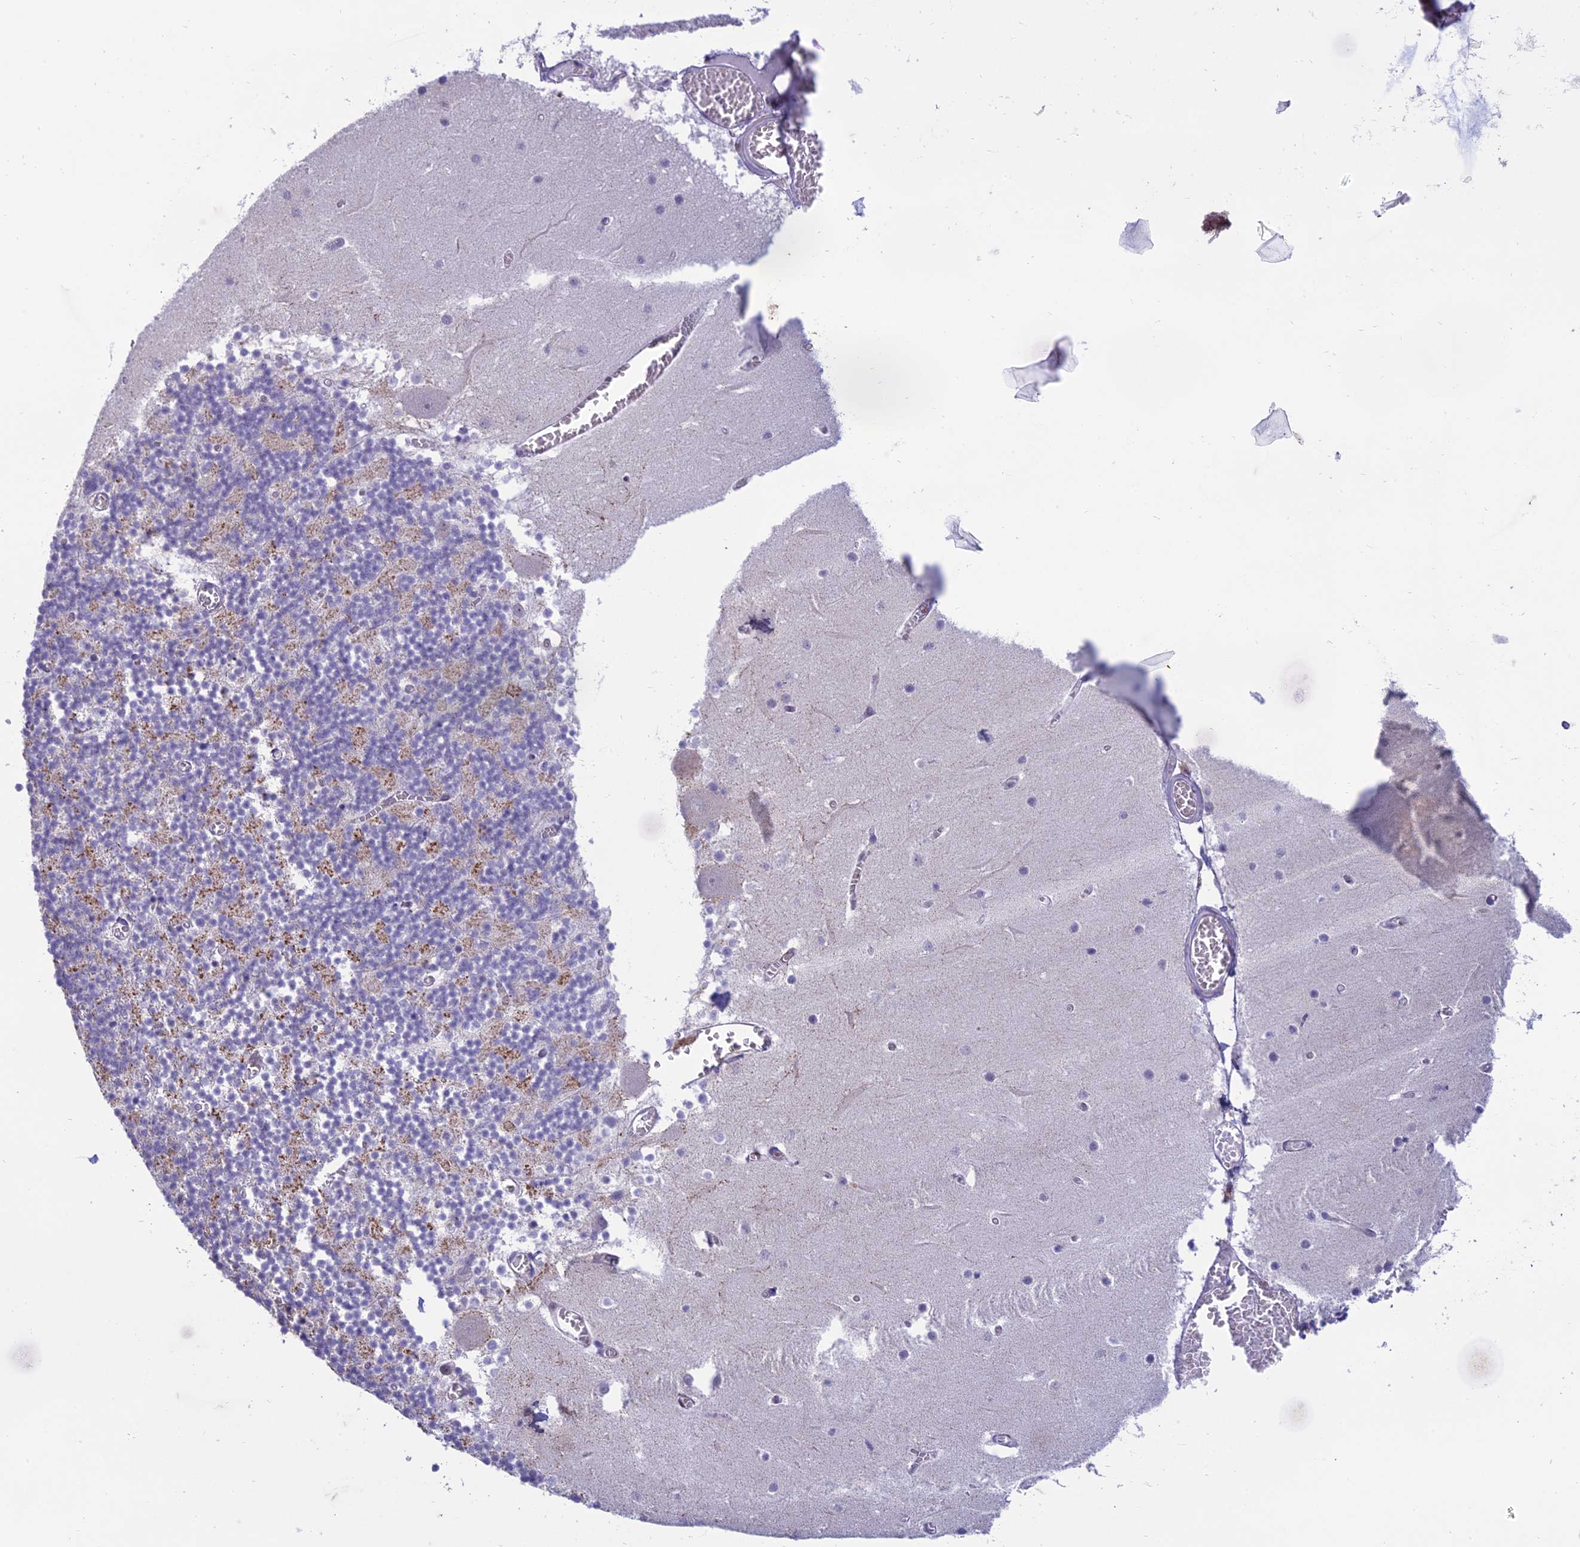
{"staining": {"intensity": "moderate", "quantity": "25%-75%", "location": "cytoplasmic/membranous"}, "tissue": "cerebellum", "cell_type": "Cells in granular layer", "image_type": "normal", "snomed": [{"axis": "morphology", "description": "Normal tissue, NOS"}, {"axis": "topography", "description": "Cerebellum"}], "caption": "This is a histology image of immunohistochemistry (IHC) staining of unremarkable cerebellum, which shows moderate expression in the cytoplasmic/membranous of cells in granular layer.", "gene": "RANBP3", "patient": {"sex": "female", "age": 28}}